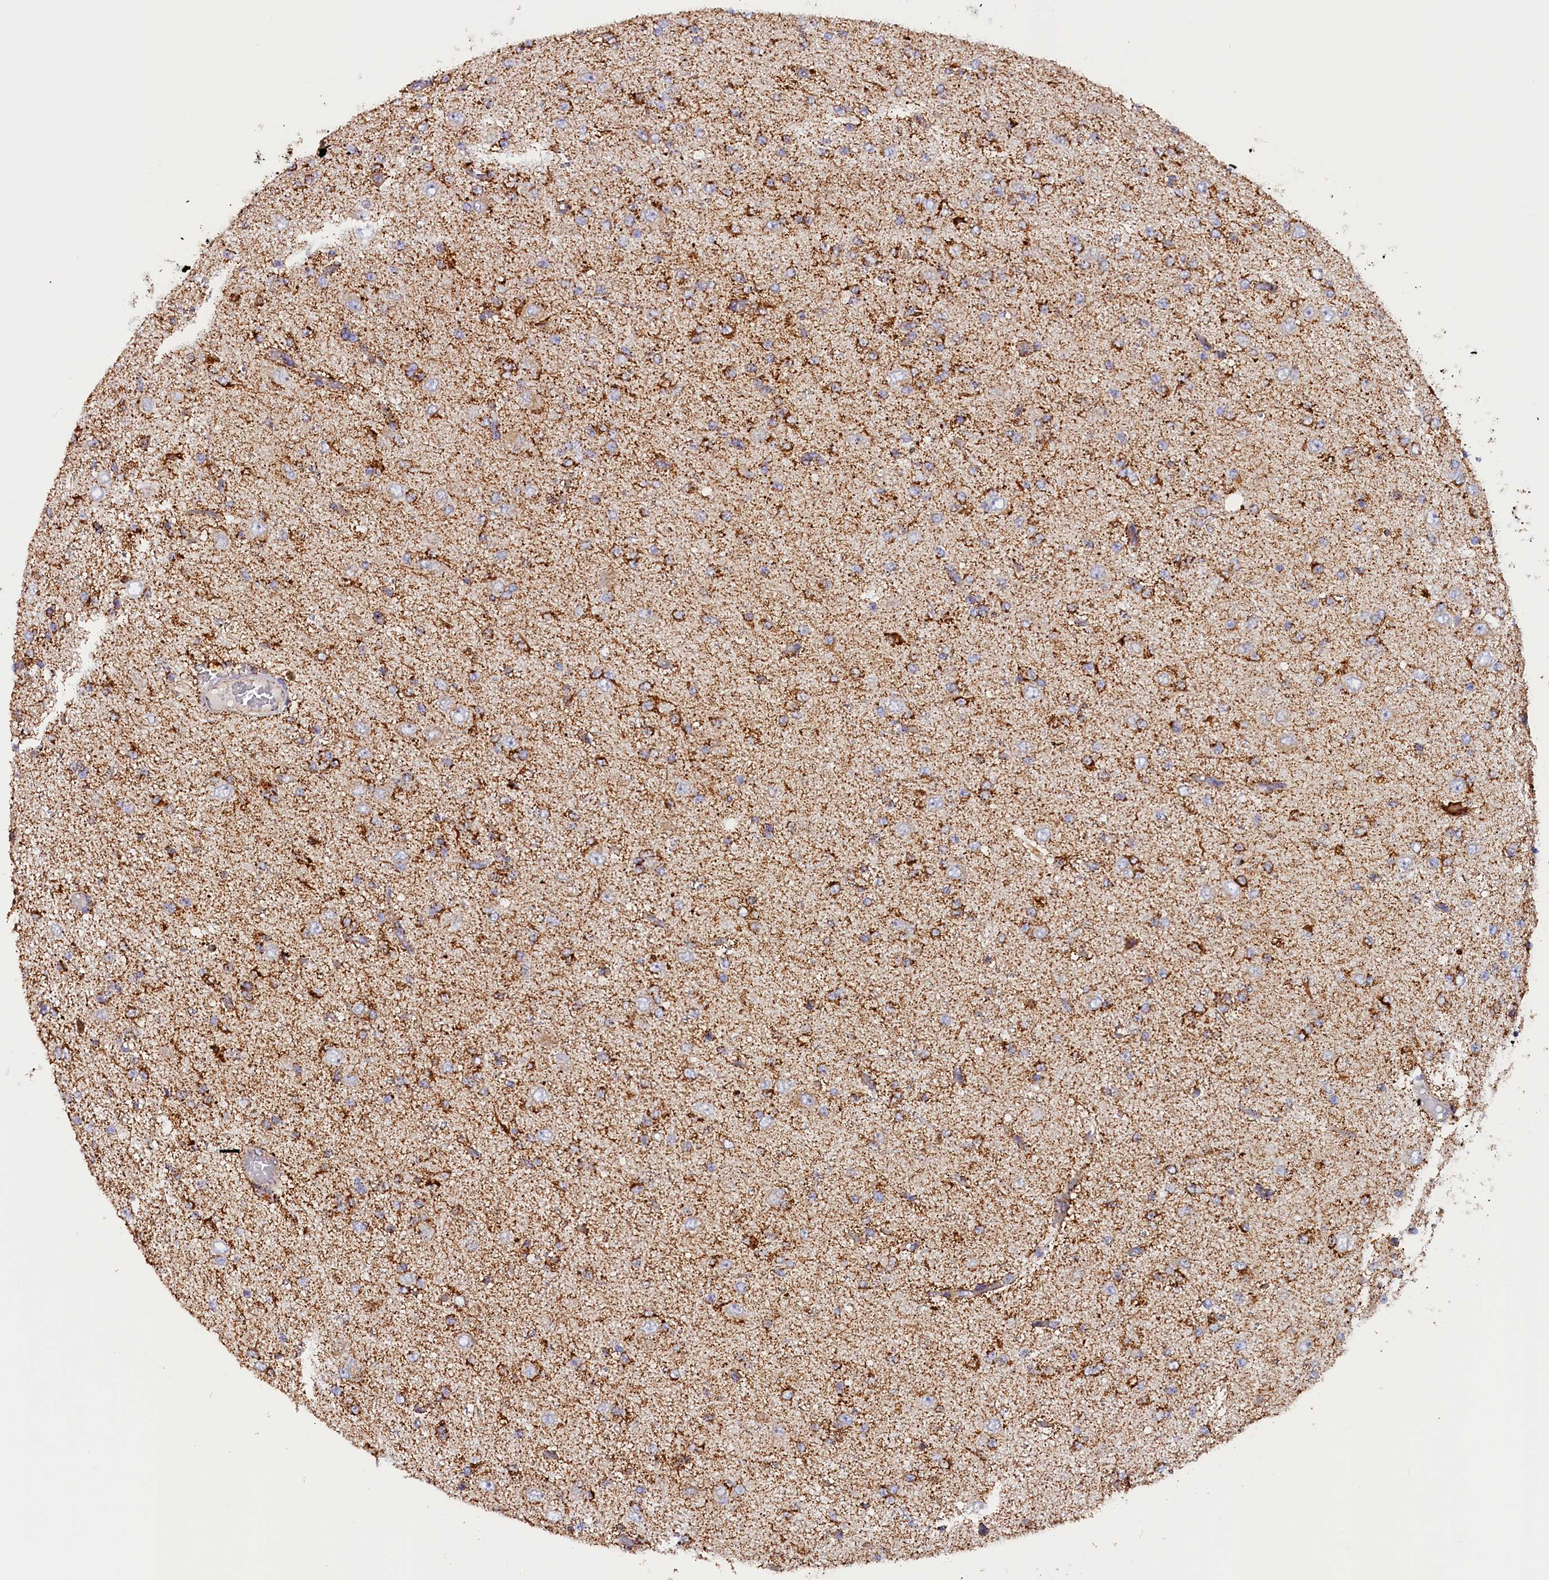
{"staining": {"intensity": "strong", "quantity": "25%-75%", "location": "cytoplasmic/membranous"}, "tissue": "glioma", "cell_type": "Tumor cells", "image_type": "cancer", "snomed": [{"axis": "morphology", "description": "Glioma, malignant, High grade"}, {"axis": "topography", "description": "pancreas cauda"}], "caption": "Glioma was stained to show a protein in brown. There is high levels of strong cytoplasmic/membranous expression in approximately 25%-75% of tumor cells.", "gene": "AKTIP", "patient": {"sex": "male", "age": 60}}